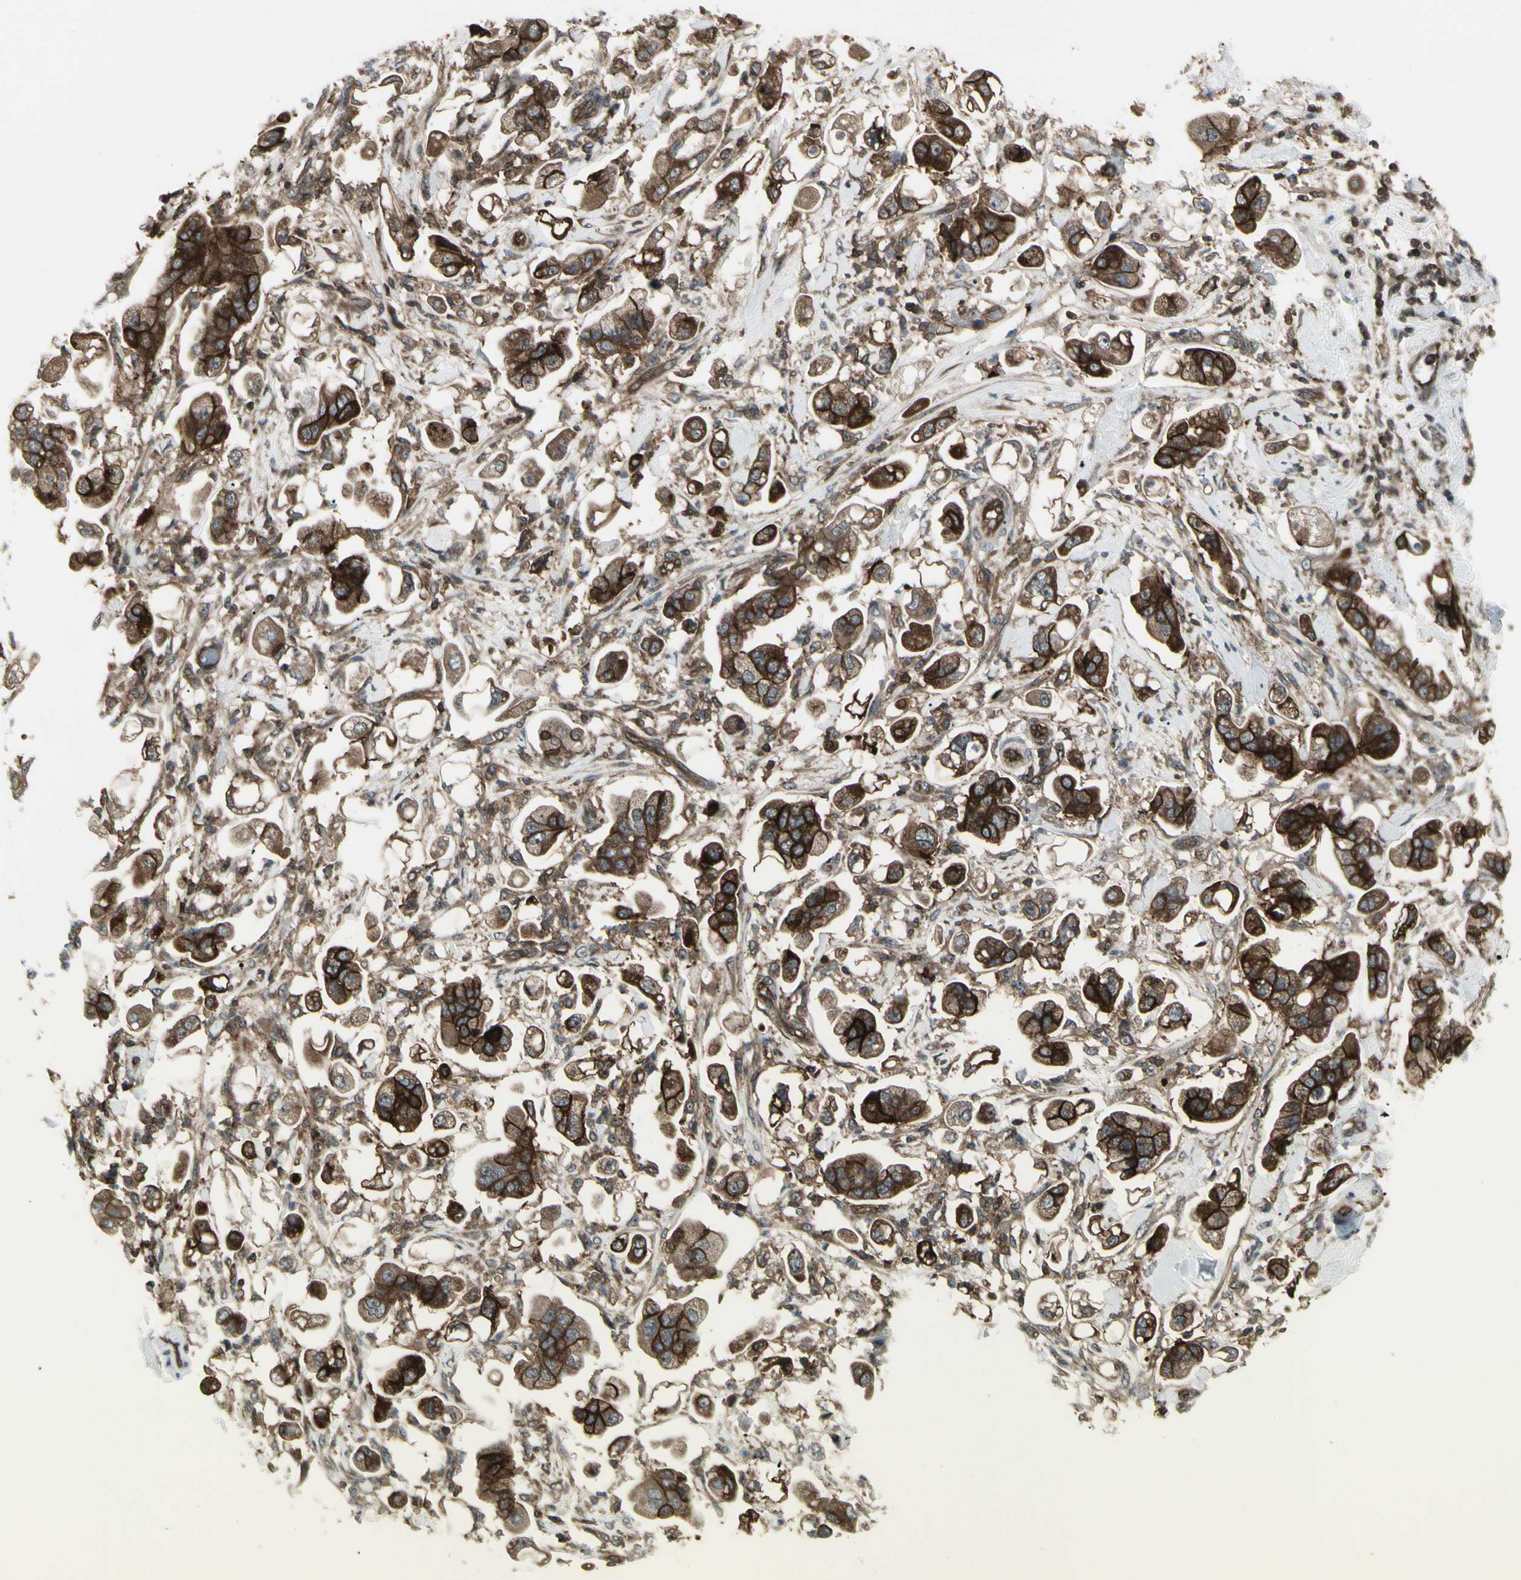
{"staining": {"intensity": "strong", "quantity": ">75%", "location": "cytoplasmic/membranous"}, "tissue": "stomach cancer", "cell_type": "Tumor cells", "image_type": "cancer", "snomed": [{"axis": "morphology", "description": "Adenocarcinoma, NOS"}, {"axis": "topography", "description": "Stomach"}], "caption": "Immunohistochemical staining of human stomach cancer displays high levels of strong cytoplasmic/membranous expression in approximately >75% of tumor cells.", "gene": "FXYD5", "patient": {"sex": "male", "age": 62}}